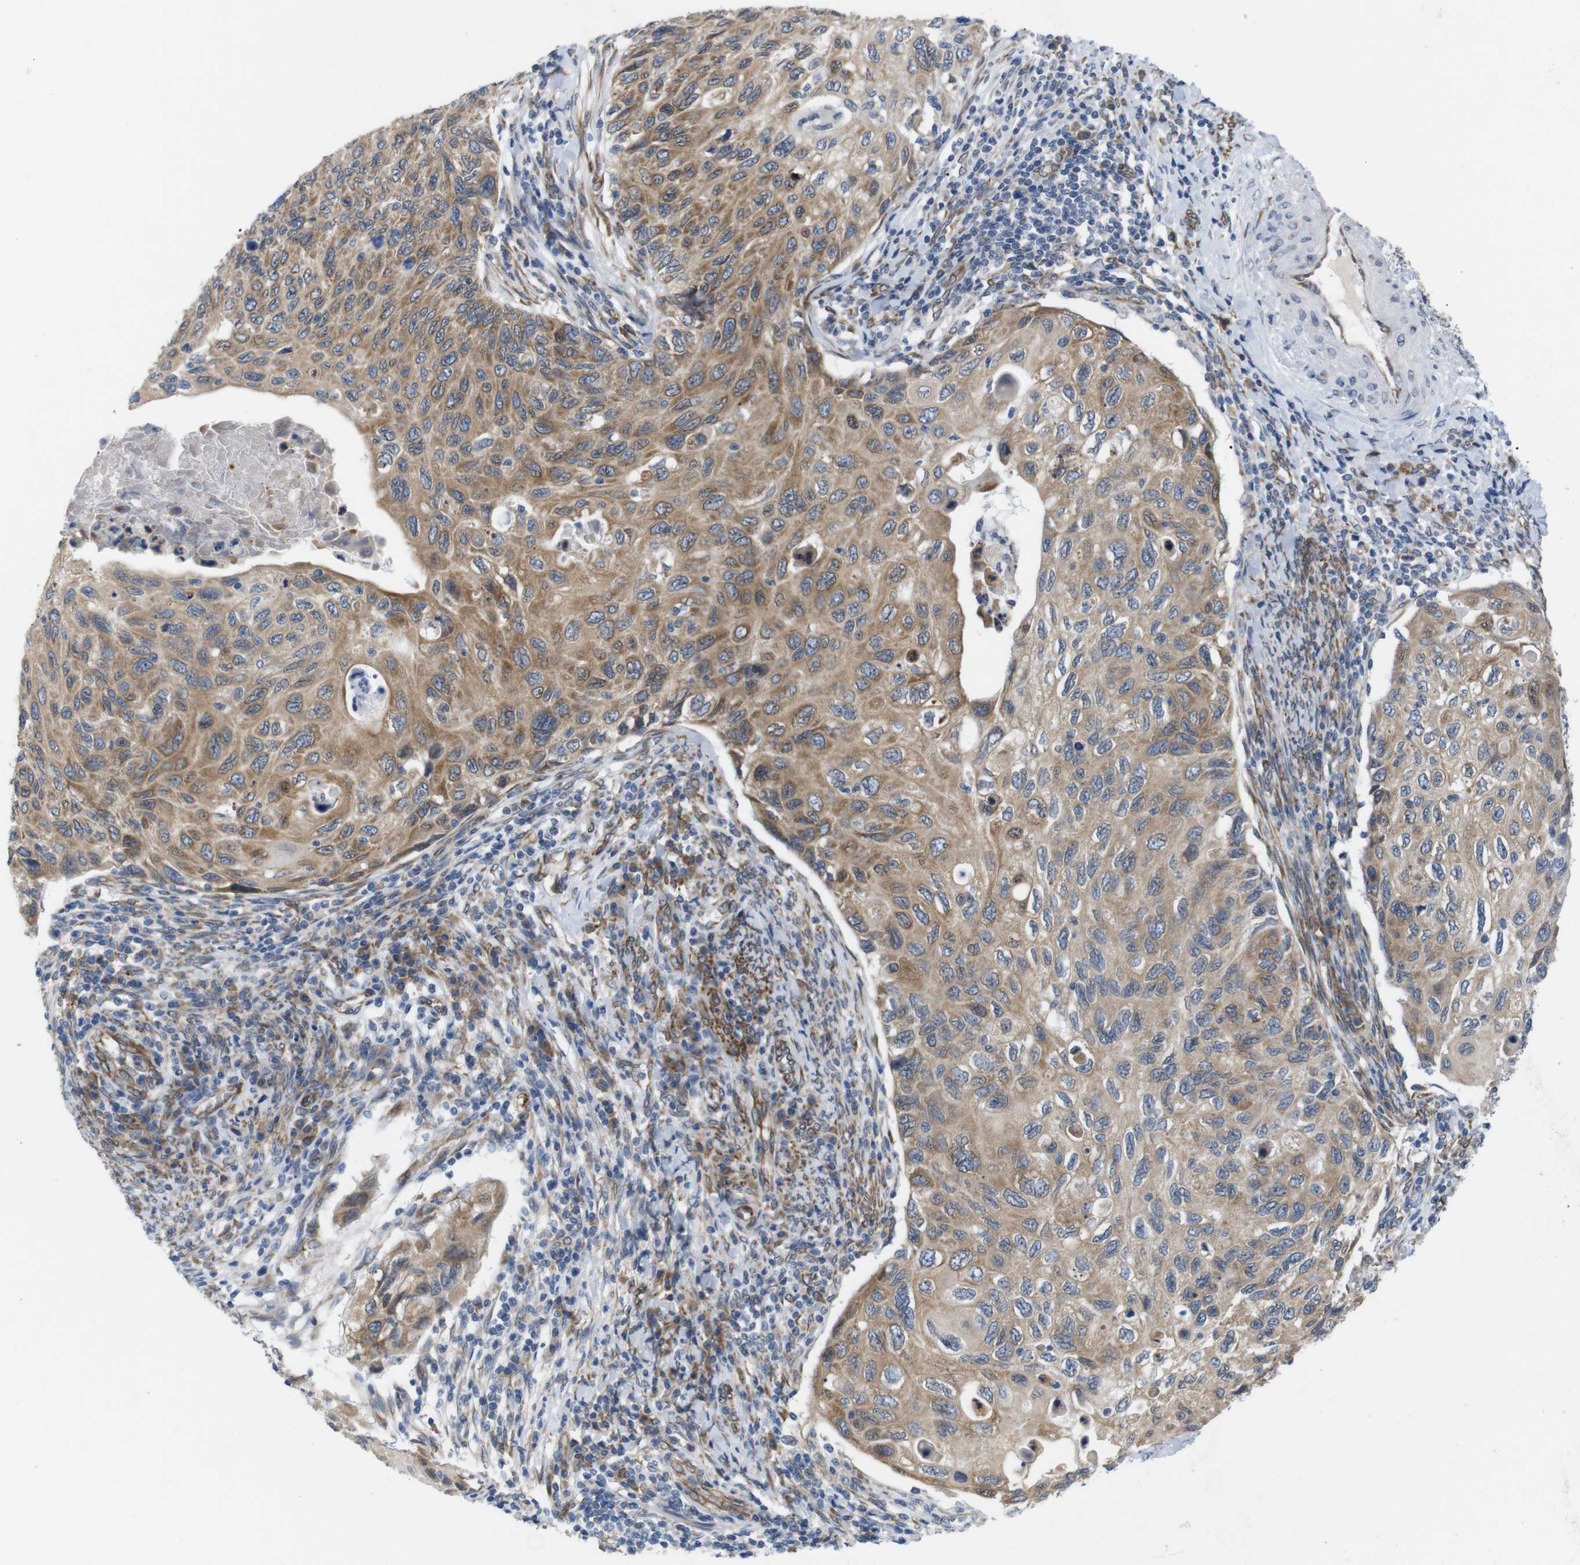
{"staining": {"intensity": "moderate", "quantity": ">75%", "location": "cytoplasmic/membranous"}, "tissue": "cervical cancer", "cell_type": "Tumor cells", "image_type": "cancer", "snomed": [{"axis": "morphology", "description": "Squamous cell carcinoma, NOS"}, {"axis": "topography", "description": "Cervix"}], "caption": "Protein staining of cervical cancer (squamous cell carcinoma) tissue demonstrates moderate cytoplasmic/membranous staining in approximately >75% of tumor cells. (DAB IHC, brown staining for protein, blue staining for nuclei).", "gene": "HACD3", "patient": {"sex": "female", "age": 70}}